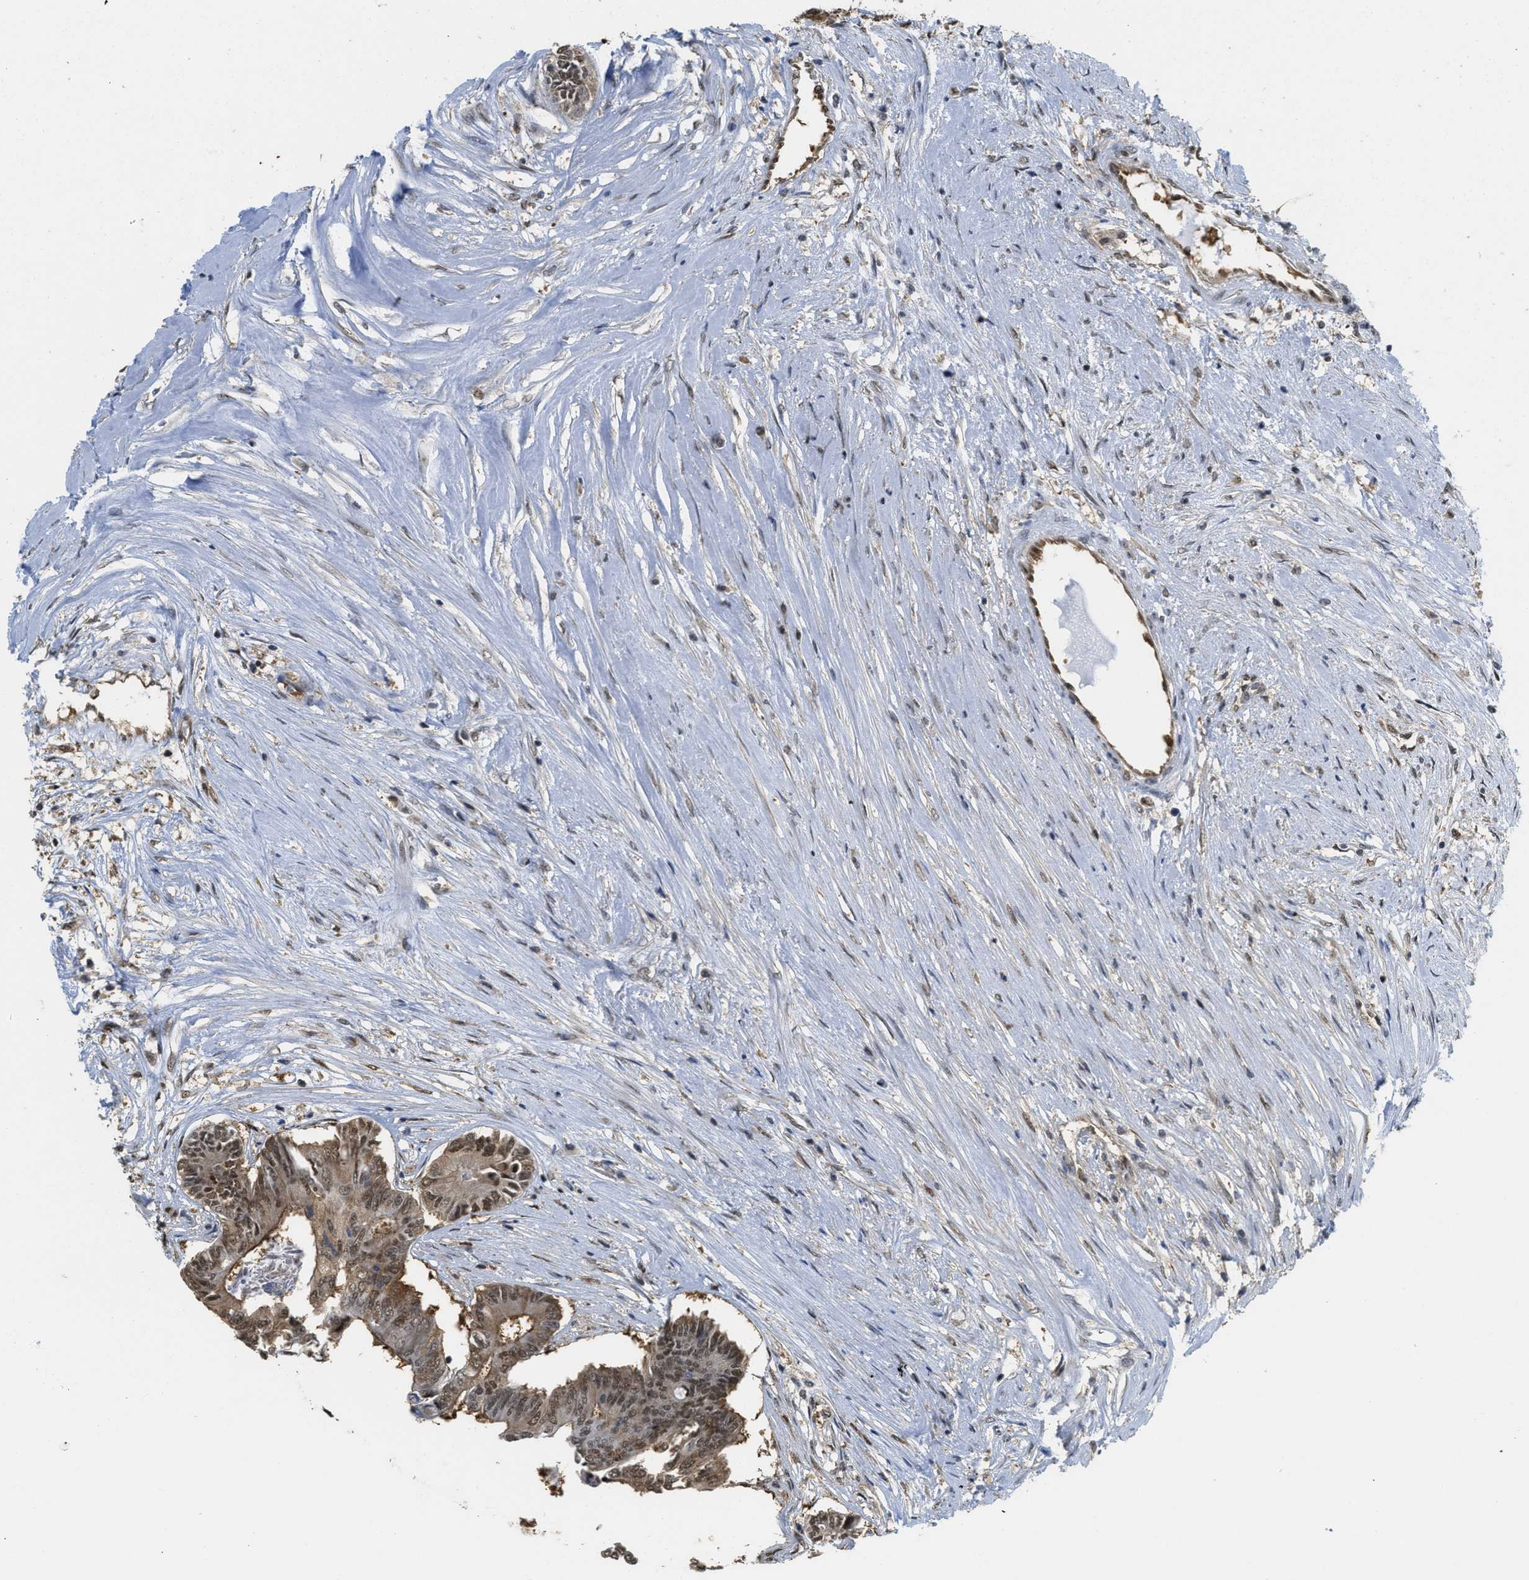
{"staining": {"intensity": "moderate", "quantity": ">75%", "location": "cytoplasmic/membranous,nuclear"}, "tissue": "colorectal cancer", "cell_type": "Tumor cells", "image_type": "cancer", "snomed": [{"axis": "morphology", "description": "Adenocarcinoma, NOS"}, {"axis": "topography", "description": "Rectum"}], "caption": "Immunohistochemical staining of human colorectal adenocarcinoma reveals medium levels of moderate cytoplasmic/membranous and nuclear protein expression in approximately >75% of tumor cells.", "gene": "PSMC5", "patient": {"sex": "male", "age": 63}}